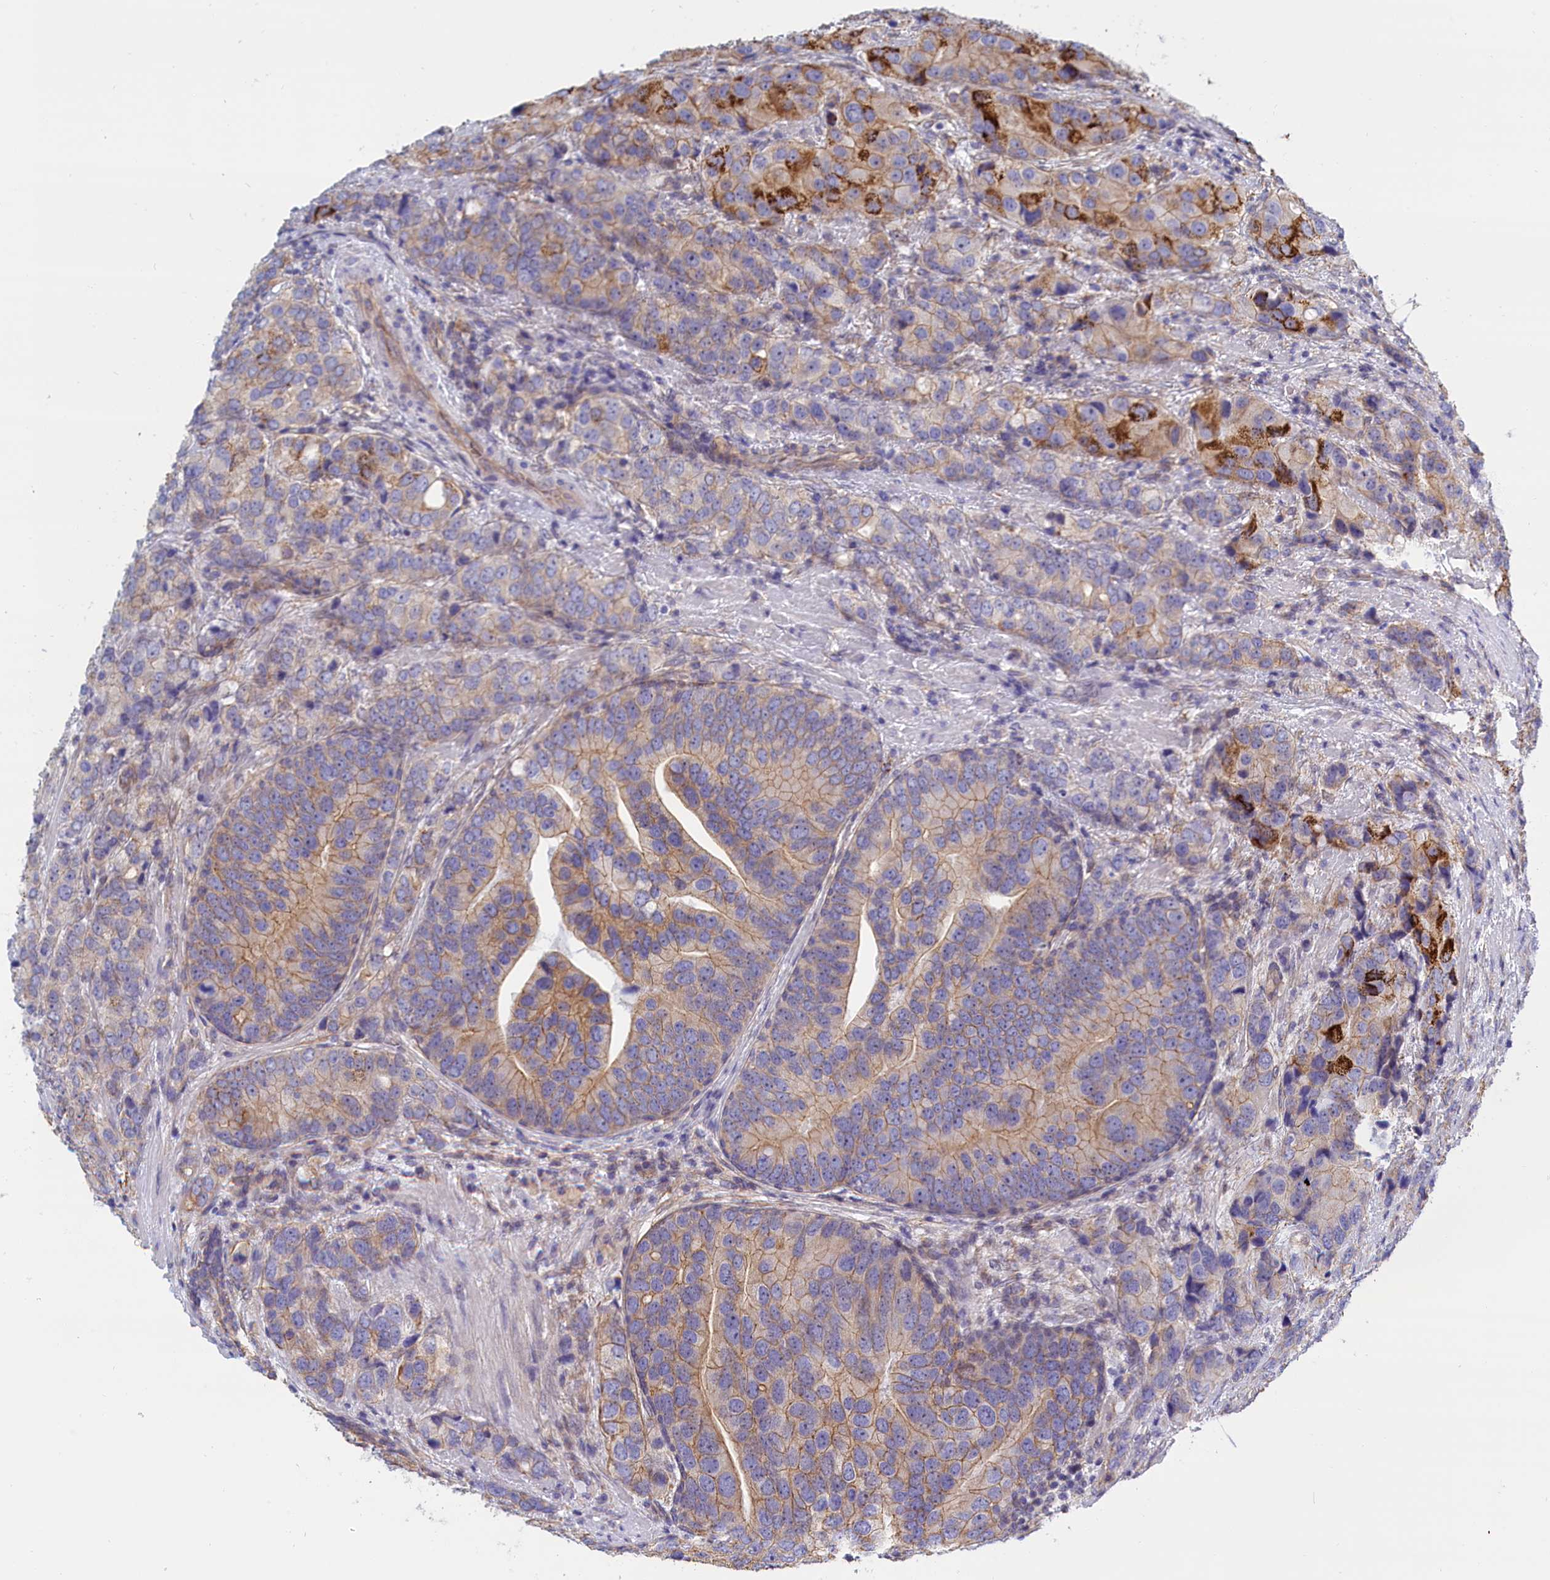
{"staining": {"intensity": "strong", "quantity": "<25%", "location": "cytoplasmic/membranous"}, "tissue": "prostate cancer", "cell_type": "Tumor cells", "image_type": "cancer", "snomed": [{"axis": "morphology", "description": "Adenocarcinoma, High grade"}, {"axis": "topography", "description": "Prostate"}], "caption": "A brown stain labels strong cytoplasmic/membranous positivity of a protein in human prostate cancer (adenocarcinoma (high-grade)) tumor cells. Nuclei are stained in blue.", "gene": "ABCC12", "patient": {"sex": "male", "age": 62}}